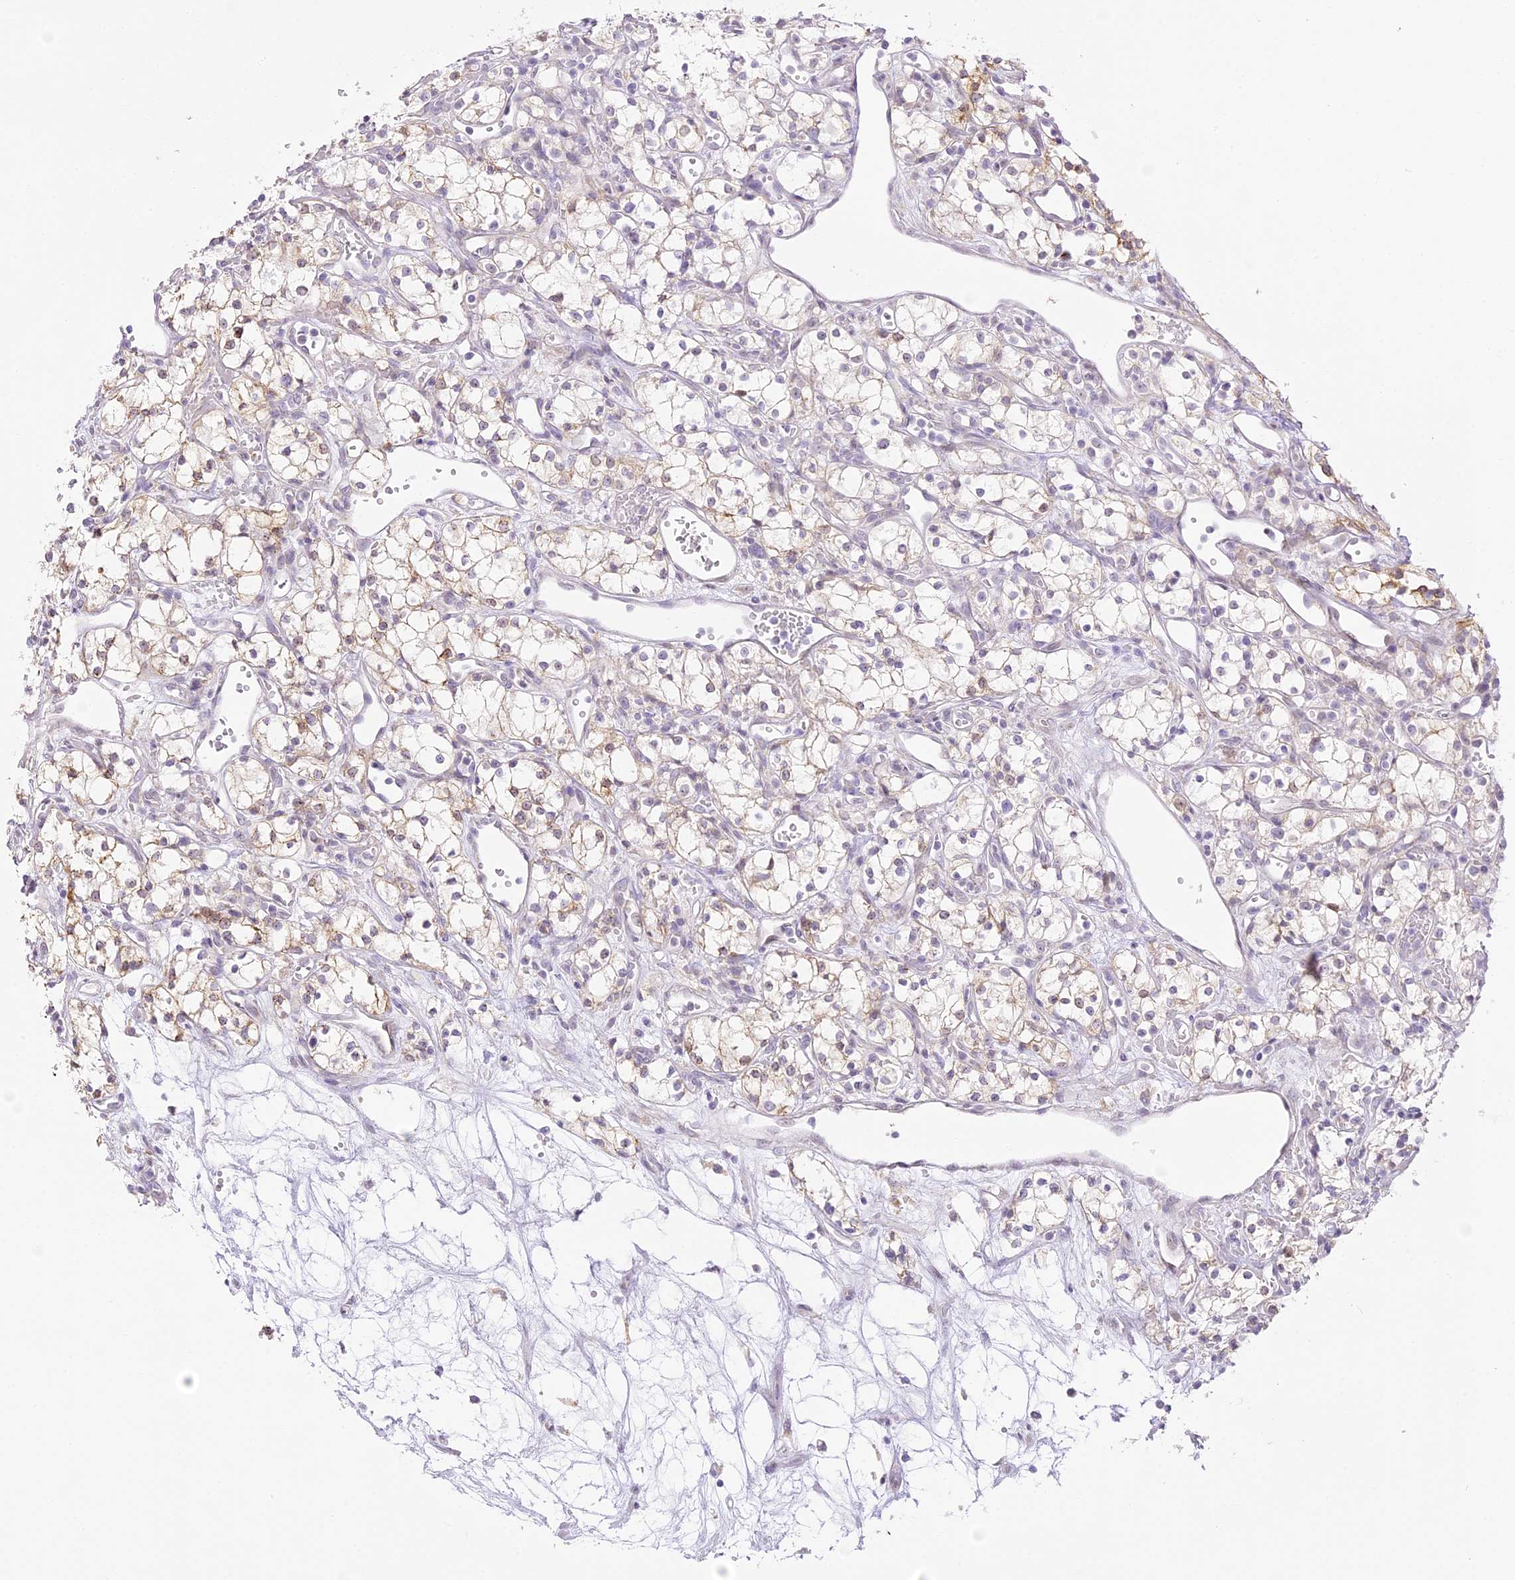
{"staining": {"intensity": "negative", "quantity": "none", "location": "none"}, "tissue": "renal cancer", "cell_type": "Tumor cells", "image_type": "cancer", "snomed": [{"axis": "morphology", "description": "Adenocarcinoma, NOS"}, {"axis": "topography", "description": "Kidney"}], "caption": "A high-resolution histopathology image shows immunohistochemistry staining of renal adenocarcinoma, which demonstrates no significant staining in tumor cells. Nuclei are stained in blue.", "gene": "CCDC30", "patient": {"sex": "male", "age": 59}}